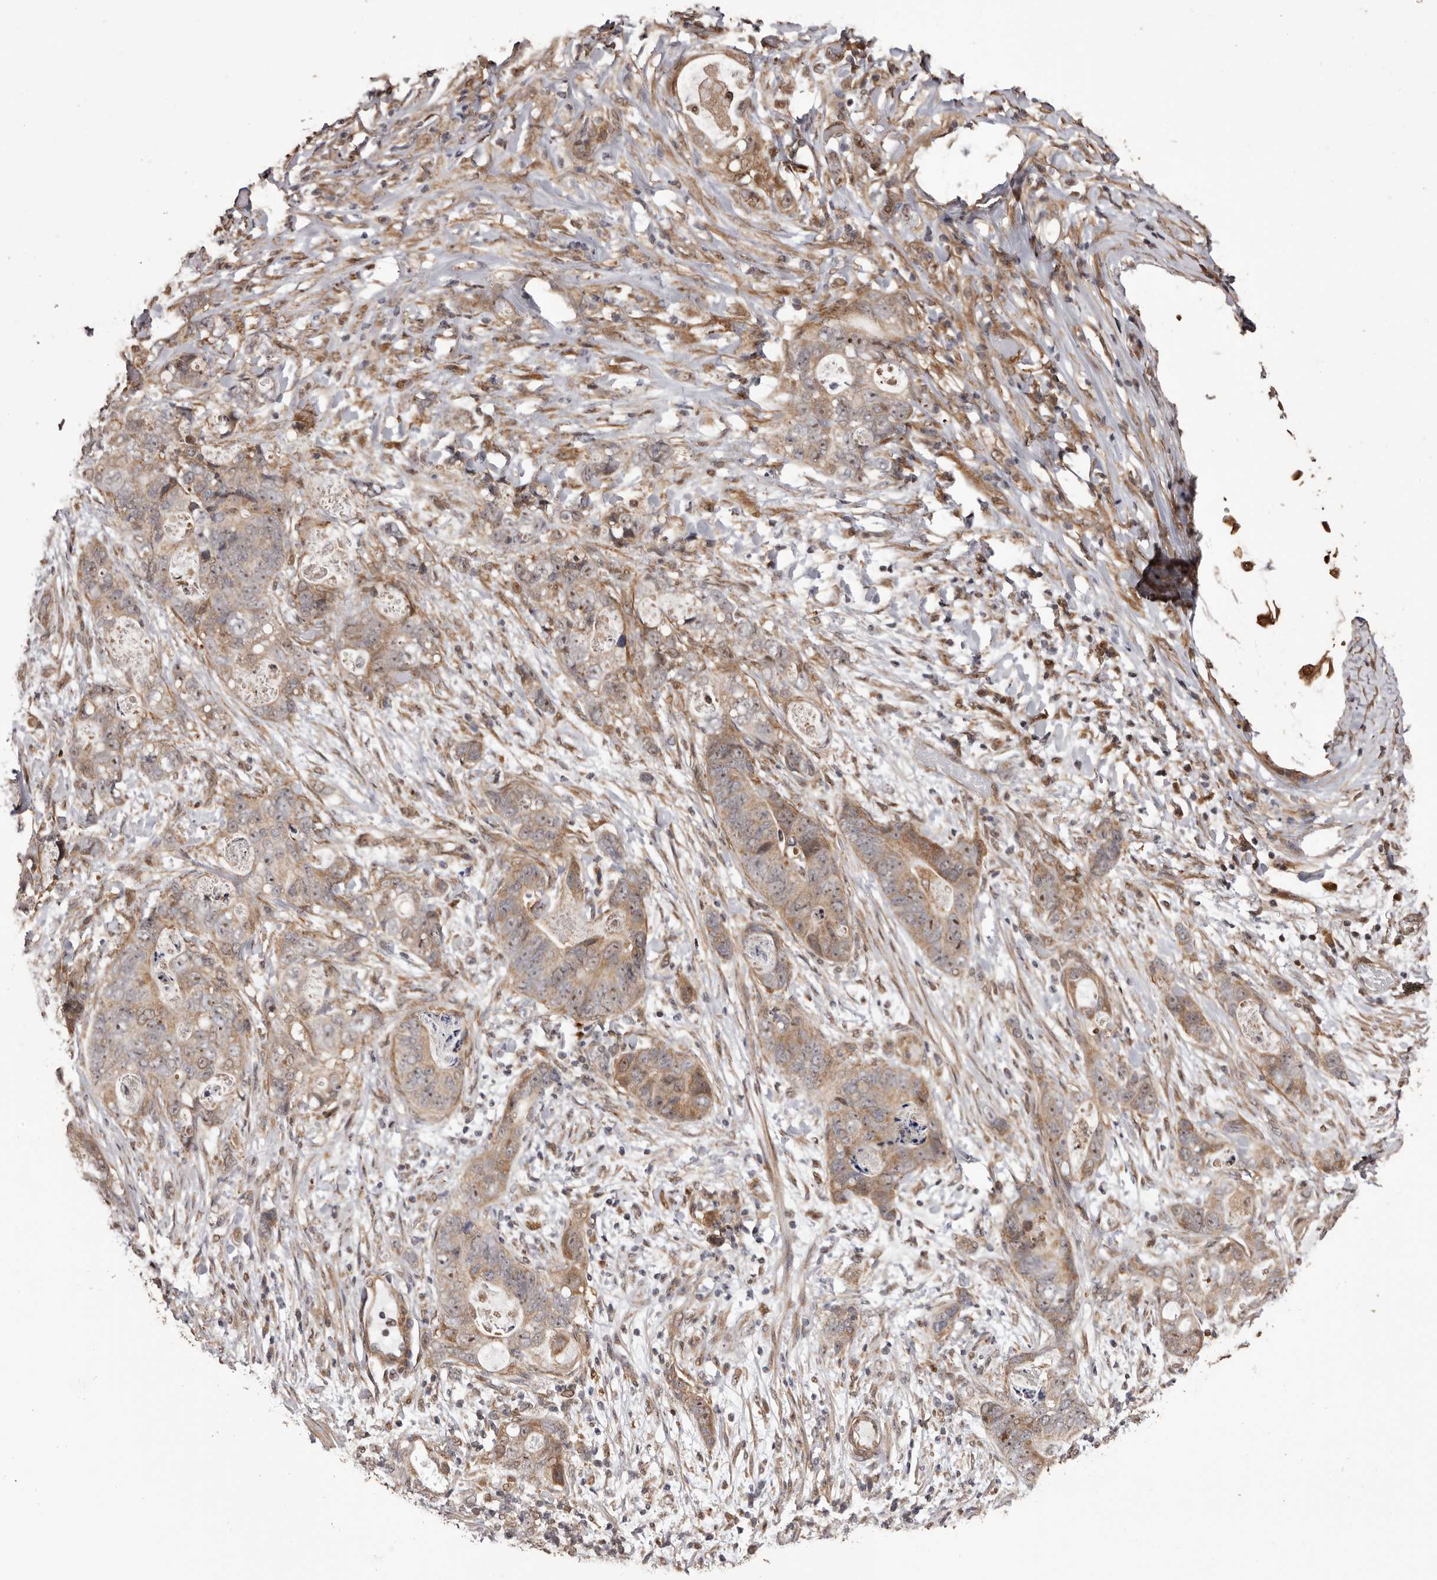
{"staining": {"intensity": "weak", "quantity": ">75%", "location": "cytoplasmic/membranous"}, "tissue": "stomach cancer", "cell_type": "Tumor cells", "image_type": "cancer", "snomed": [{"axis": "morphology", "description": "Normal tissue, NOS"}, {"axis": "morphology", "description": "Adenocarcinoma, NOS"}, {"axis": "topography", "description": "Stomach"}], "caption": "Adenocarcinoma (stomach) stained with IHC exhibits weak cytoplasmic/membranous positivity in approximately >75% of tumor cells.", "gene": "ZCCHC7", "patient": {"sex": "female", "age": 89}}